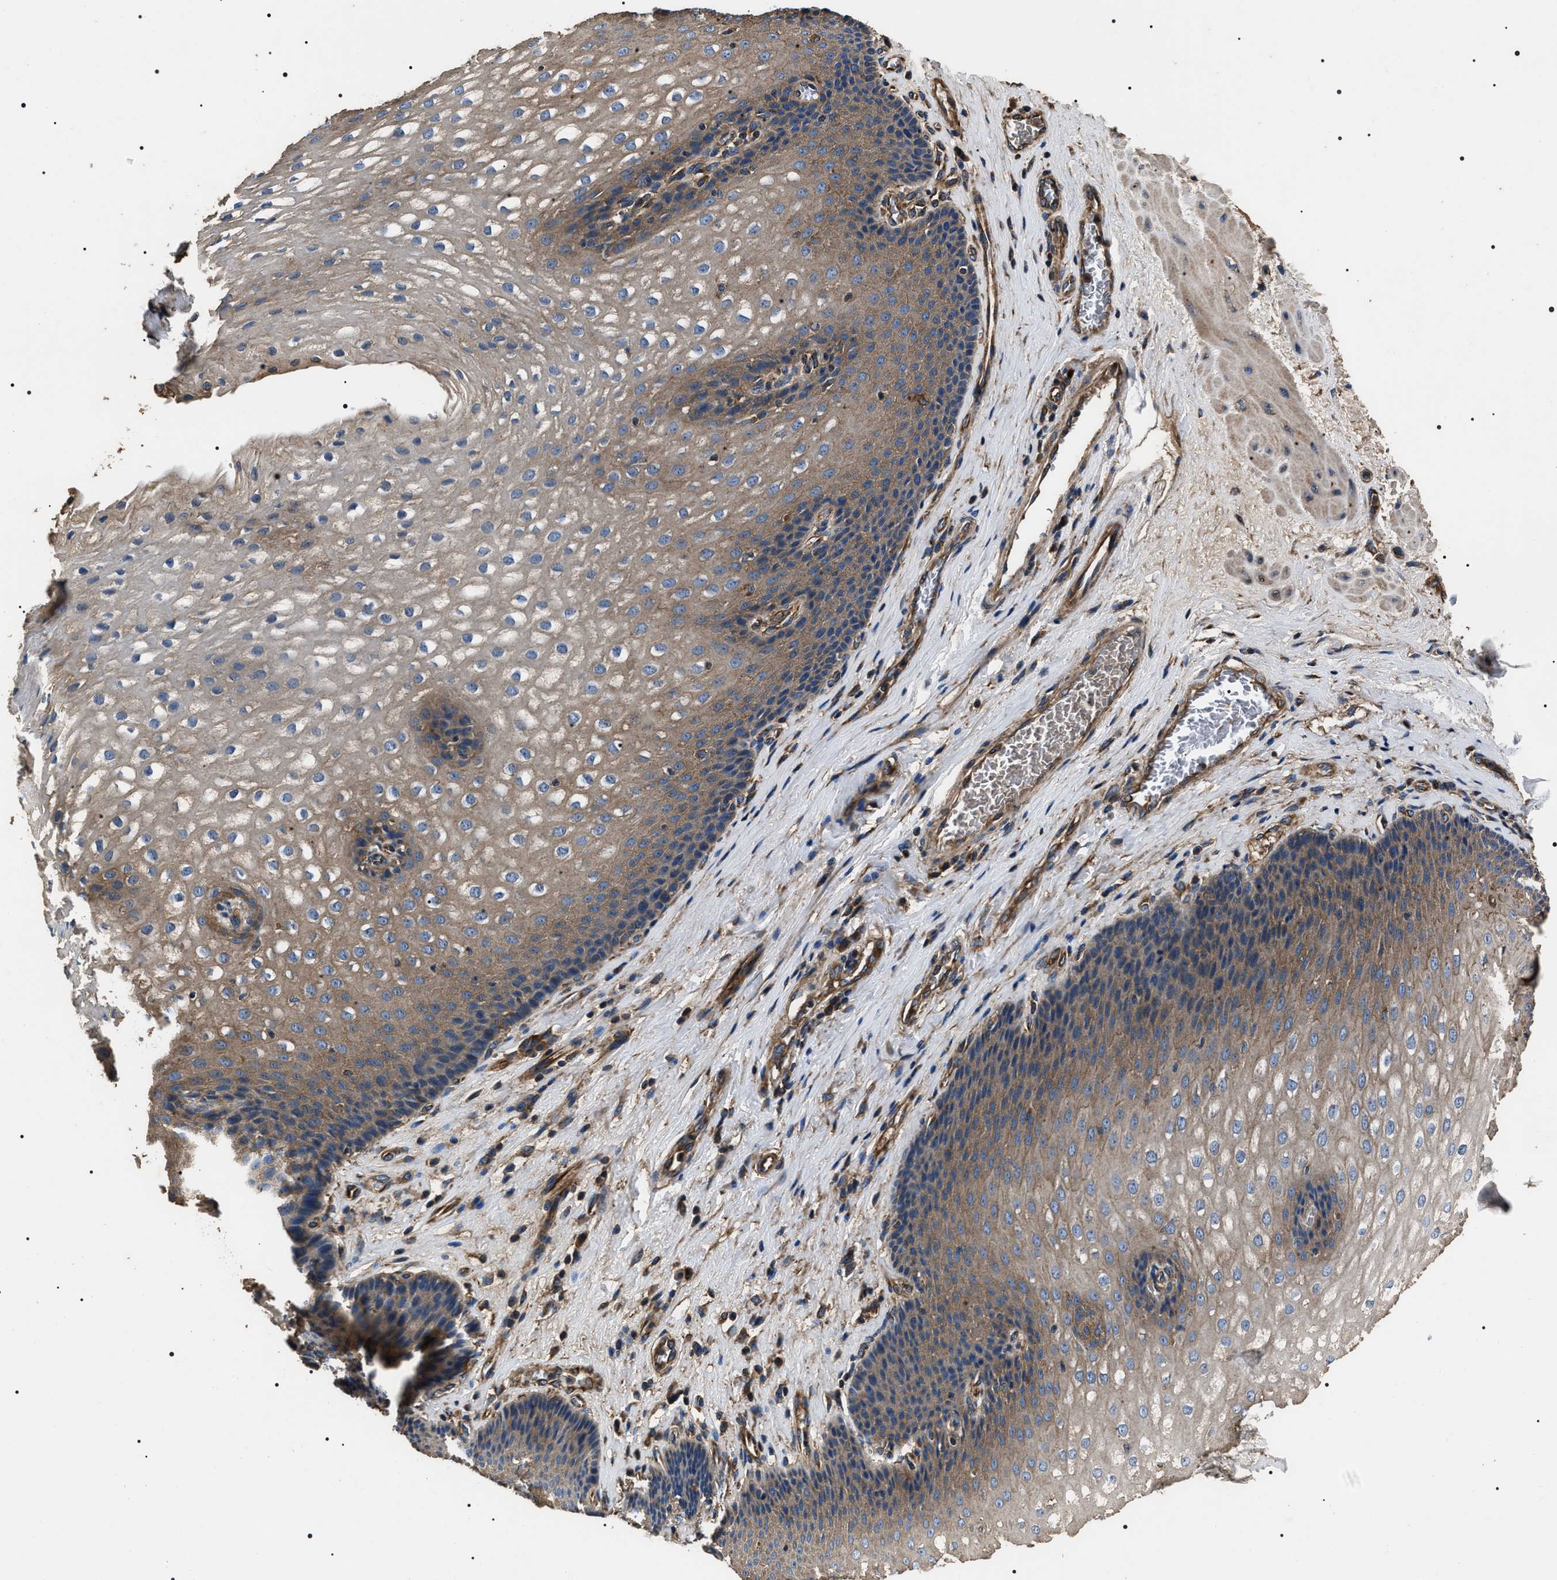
{"staining": {"intensity": "weak", "quantity": ">75%", "location": "cytoplasmic/membranous"}, "tissue": "esophagus", "cell_type": "Squamous epithelial cells", "image_type": "normal", "snomed": [{"axis": "morphology", "description": "Normal tissue, NOS"}, {"axis": "topography", "description": "Esophagus"}], "caption": "About >75% of squamous epithelial cells in unremarkable esophagus reveal weak cytoplasmic/membranous protein positivity as visualized by brown immunohistochemical staining.", "gene": "HSCB", "patient": {"sex": "male", "age": 48}}